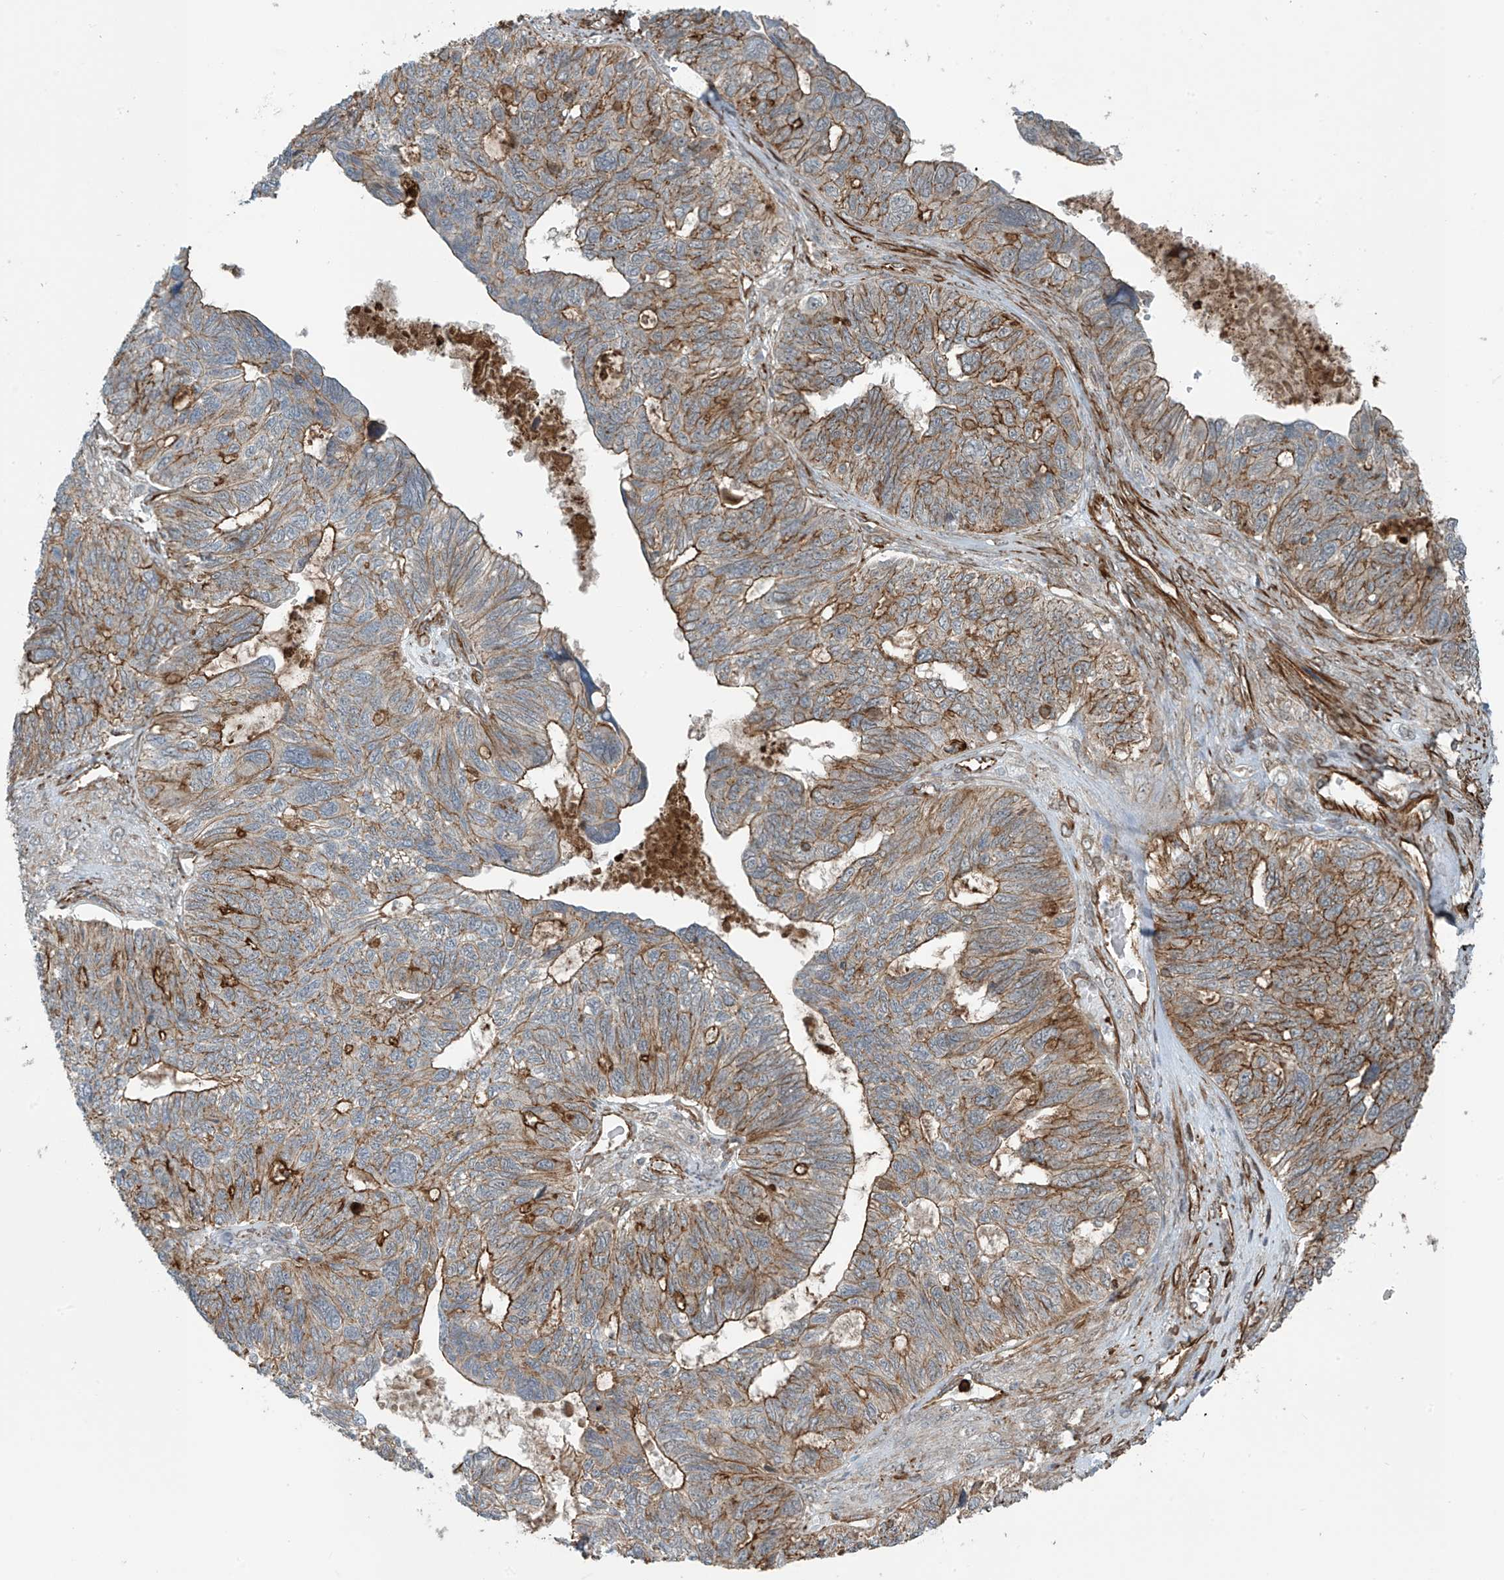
{"staining": {"intensity": "moderate", "quantity": "25%-75%", "location": "cytoplasmic/membranous"}, "tissue": "ovarian cancer", "cell_type": "Tumor cells", "image_type": "cancer", "snomed": [{"axis": "morphology", "description": "Cystadenocarcinoma, serous, NOS"}, {"axis": "topography", "description": "Ovary"}], "caption": "Brown immunohistochemical staining in human serous cystadenocarcinoma (ovarian) shows moderate cytoplasmic/membranous positivity in approximately 25%-75% of tumor cells. The staining was performed using DAB (3,3'-diaminobenzidine), with brown indicating positive protein expression. Nuclei are stained blue with hematoxylin.", "gene": "SLC9A2", "patient": {"sex": "female", "age": 79}}